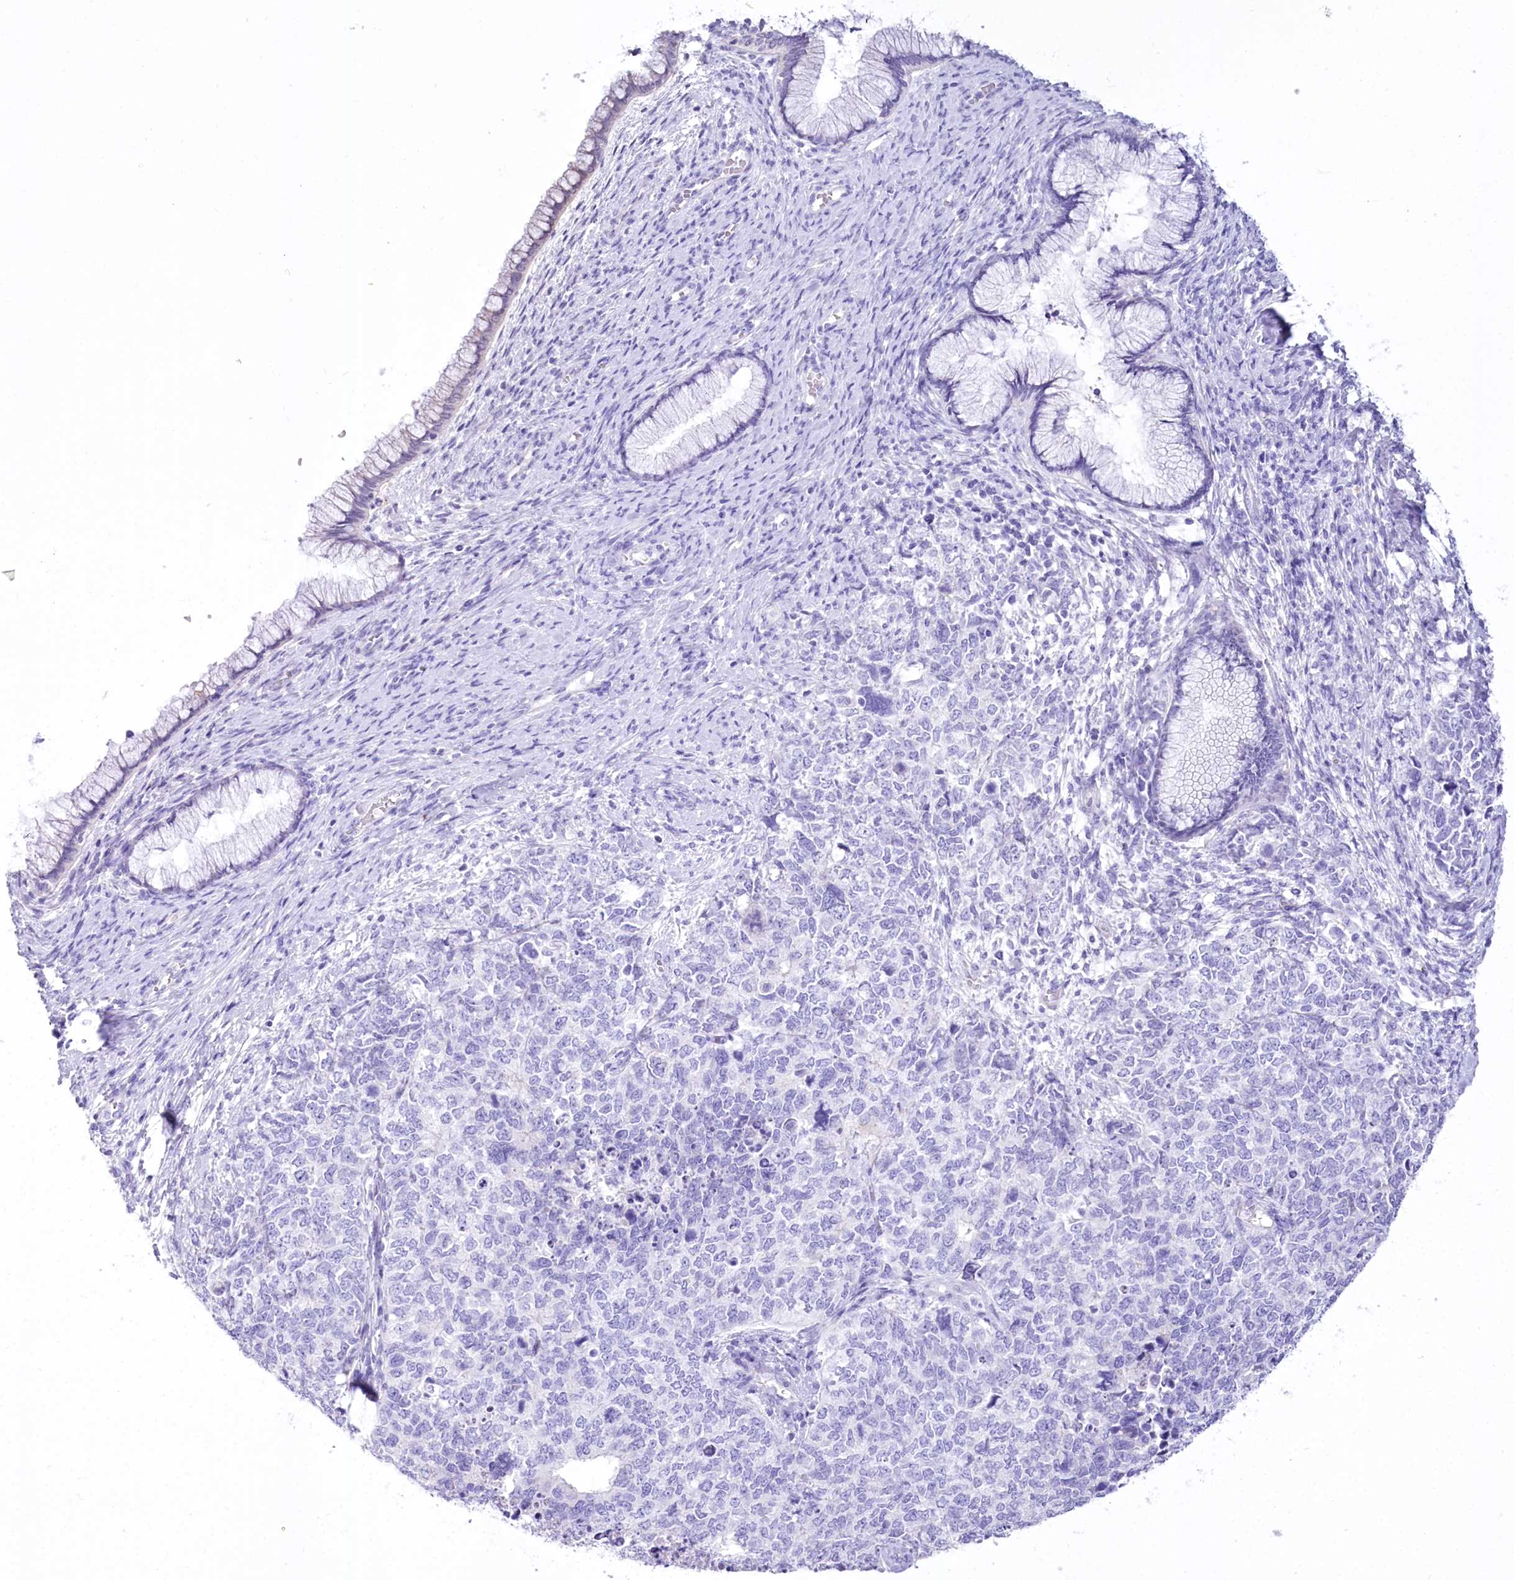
{"staining": {"intensity": "negative", "quantity": "none", "location": "none"}, "tissue": "cervical cancer", "cell_type": "Tumor cells", "image_type": "cancer", "snomed": [{"axis": "morphology", "description": "Squamous cell carcinoma, NOS"}, {"axis": "topography", "description": "Cervix"}], "caption": "DAB immunohistochemical staining of human squamous cell carcinoma (cervical) demonstrates no significant expression in tumor cells. Nuclei are stained in blue.", "gene": "PBLD", "patient": {"sex": "female", "age": 63}}